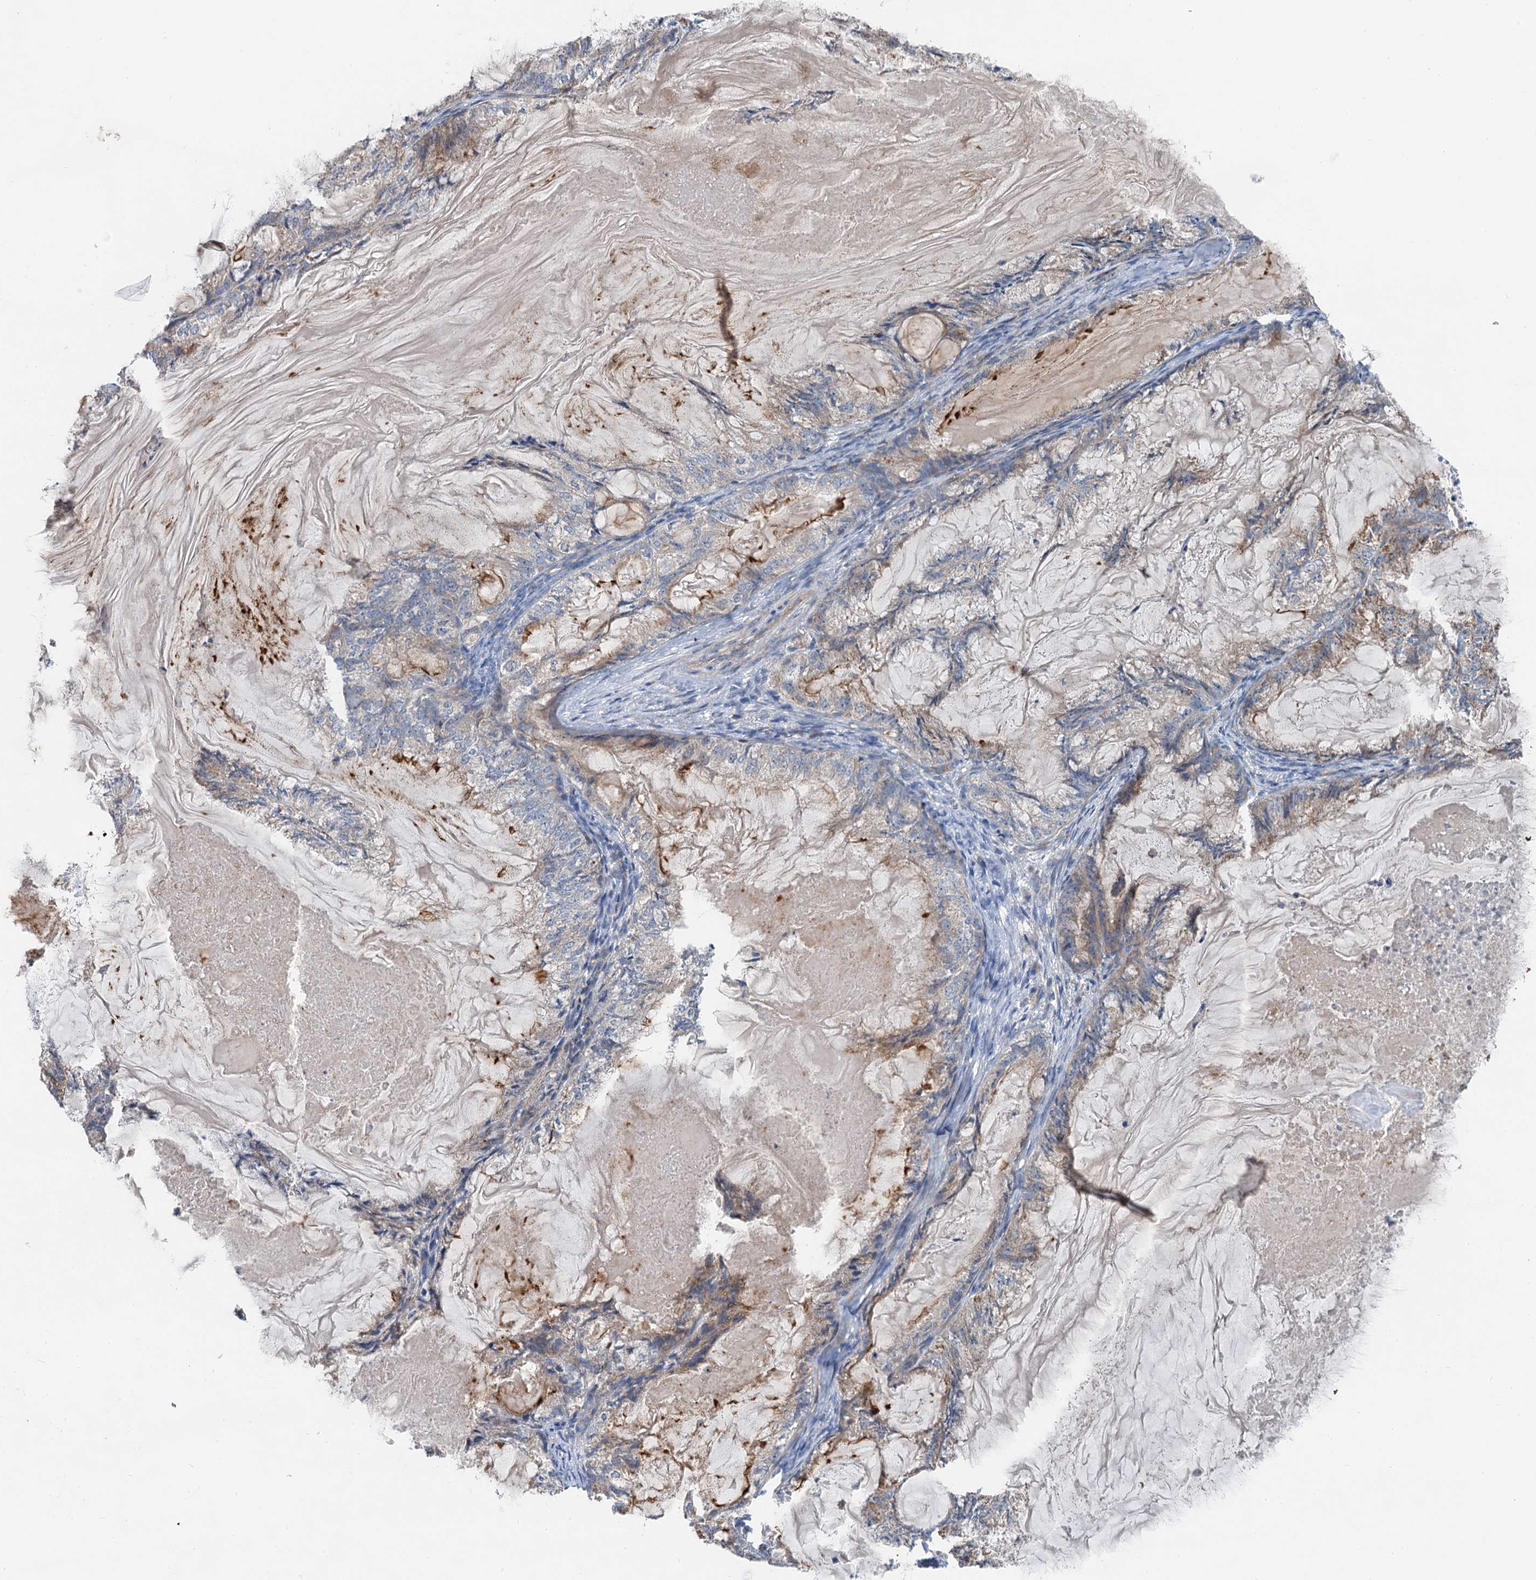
{"staining": {"intensity": "moderate", "quantity": "<25%", "location": "cytoplasmic/membranous"}, "tissue": "endometrial cancer", "cell_type": "Tumor cells", "image_type": "cancer", "snomed": [{"axis": "morphology", "description": "Adenocarcinoma, NOS"}, {"axis": "topography", "description": "Endometrium"}], "caption": "Protein staining of endometrial cancer (adenocarcinoma) tissue shows moderate cytoplasmic/membranous expression in approximately <25% of tumor cells. The staining was performed using DAB to visualize the protein expression in brown, while the nuclei were stained in blue with hematoxylin (Magnification: 20x).", "gene": "ANKRD26", "patient": {"sex": "female", "age": 86}}